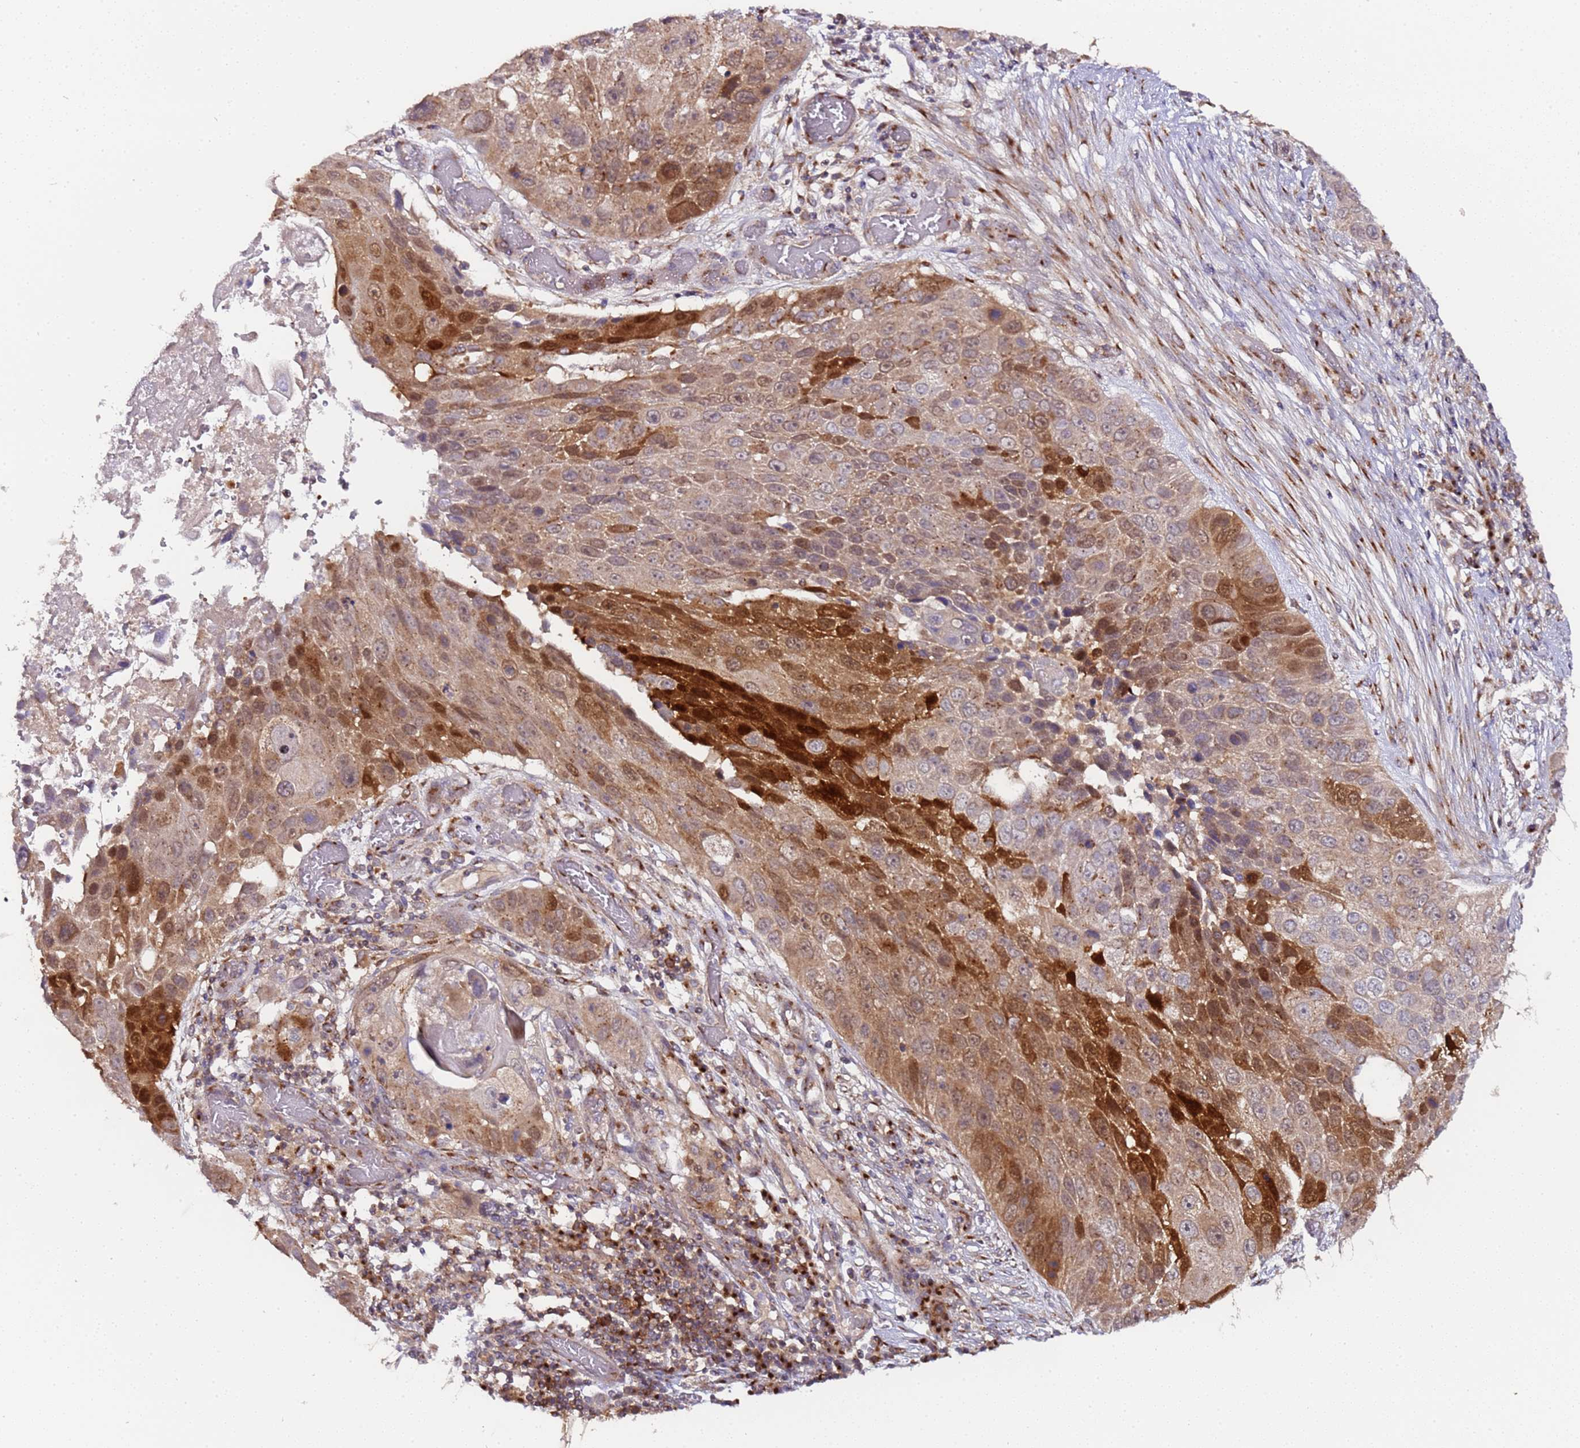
{"staining": {"intensity": "strong", "quantity": "<25%", "location": "cytoplasmic/membranous,nuclear"}, "tissue": "lung cancer", "cell_type": "Tumor cells", "image_type": "cancer", "snomed": [{"axis": "morphology", "description": "Squamous cell carcinoma, NOS"}, {"axis": "topography", "description": "Lung"}], "caption": "Protein staining reveals strong cytoplasmic/membranous and nuclear staining in about <25% of tumor cells in lung squamous cell carcinoma.", "gene": "MRPL49", "patient": {"sex": "male", "age": 61}}